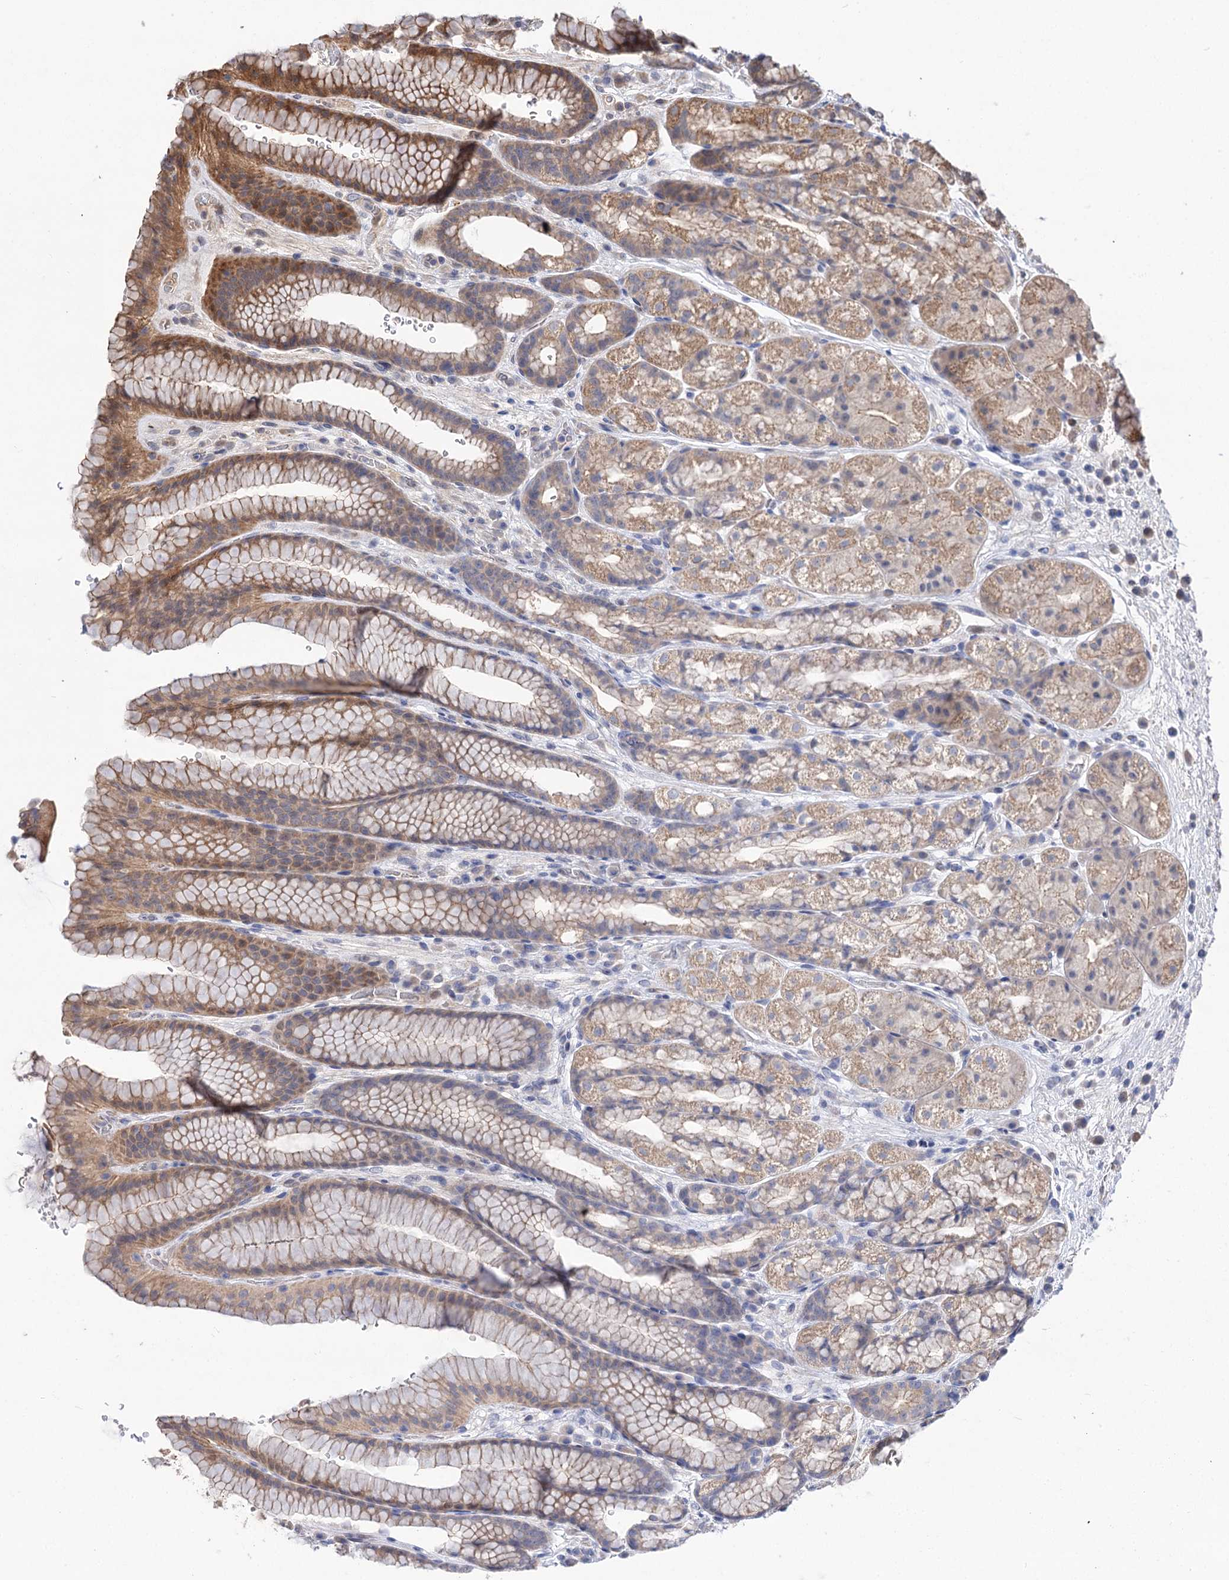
{"staining": {"intensity": "moderate", "quantity": "25%-75%", "location": "cytoplasmic/membranous"}, "tissue": "stomach", "cell_type": "Glandular cells", "image_type": "normal", "snomed": [{"axis": "morphology", "description": "Normal tissue, NOS"}, {"axis": "morphology", "description": "Adenocarcinoma, NOS"}, {"axis": "topography", "description": "Stomach"}], "caption": "Glandular cells display moderate cytoplasmic/membranous positivity in approximately 25%-75% of cells in normal stomach. The staining was performed using DAB to visualize the protein expression in brown, while the nuclei were stained in blue with hematoxylin (Magnification: 20x).", "gene": "FBXW8", "patient": {"sex": "male", "age": 57}}